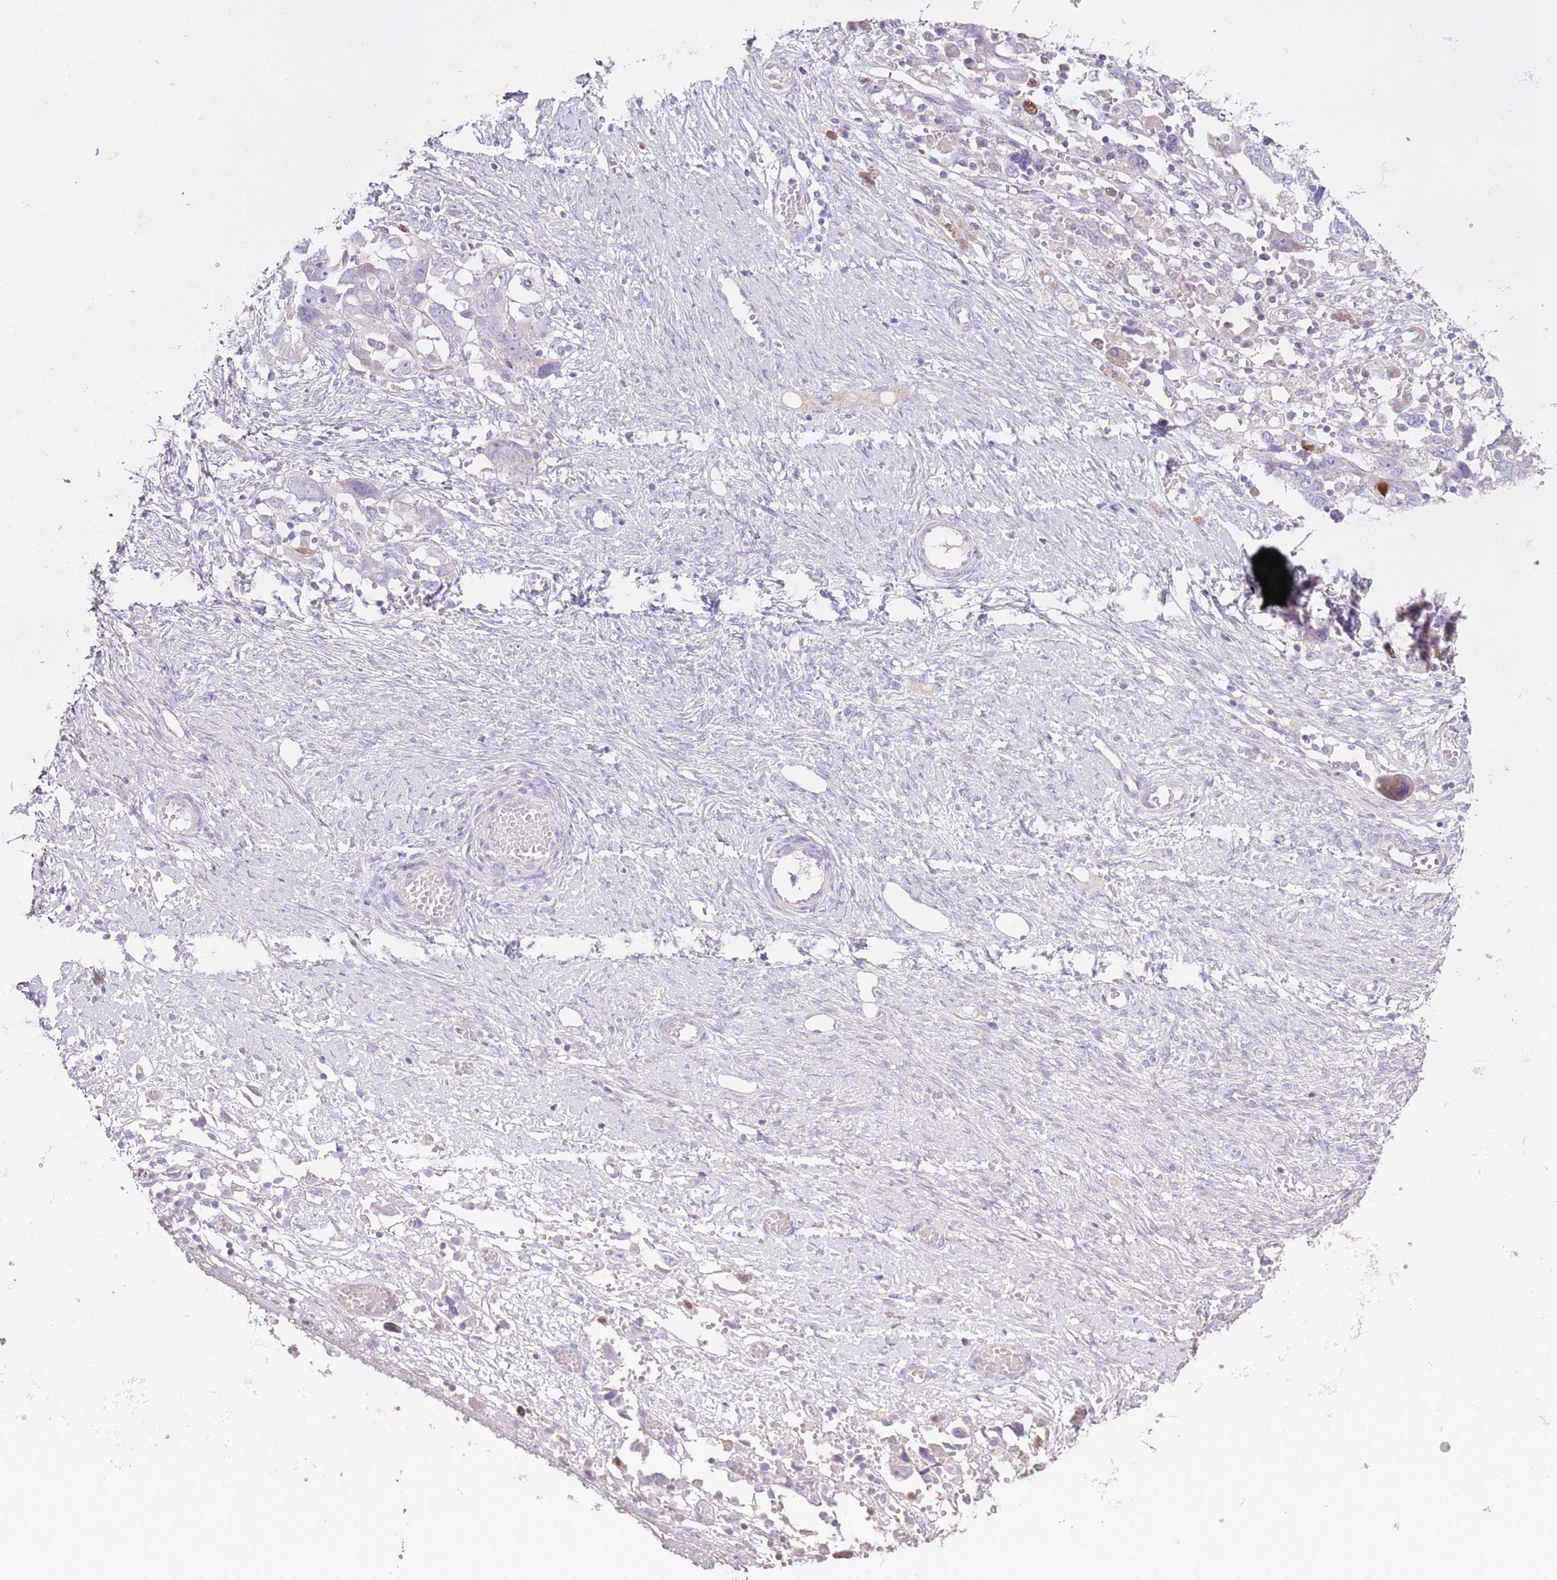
{"staining": {"intensity": "moderate", "quantity": "<25%", "location": "nuclear"}, "tissue": "ovarian cancer", "cell_type": "Tumor cells", "image_type": "cancer", "snomed": [{"axis": "morphology", "description": "Carcinoma, NOS"}, {"axis": "morphology", "description": "Cystadenocarcinoma, serous, NOS"}, {"axis": "topography", "description": "Ovary"}], "caption": "DAB immunohistochemical staining of human serous cystadenocarcinoma (ovarian) demonstrates moderate nuclear protein positivity in about <25% of tumor cells.", "gene": "GMNN", "patient": {"sex": "female", "age": 69}}